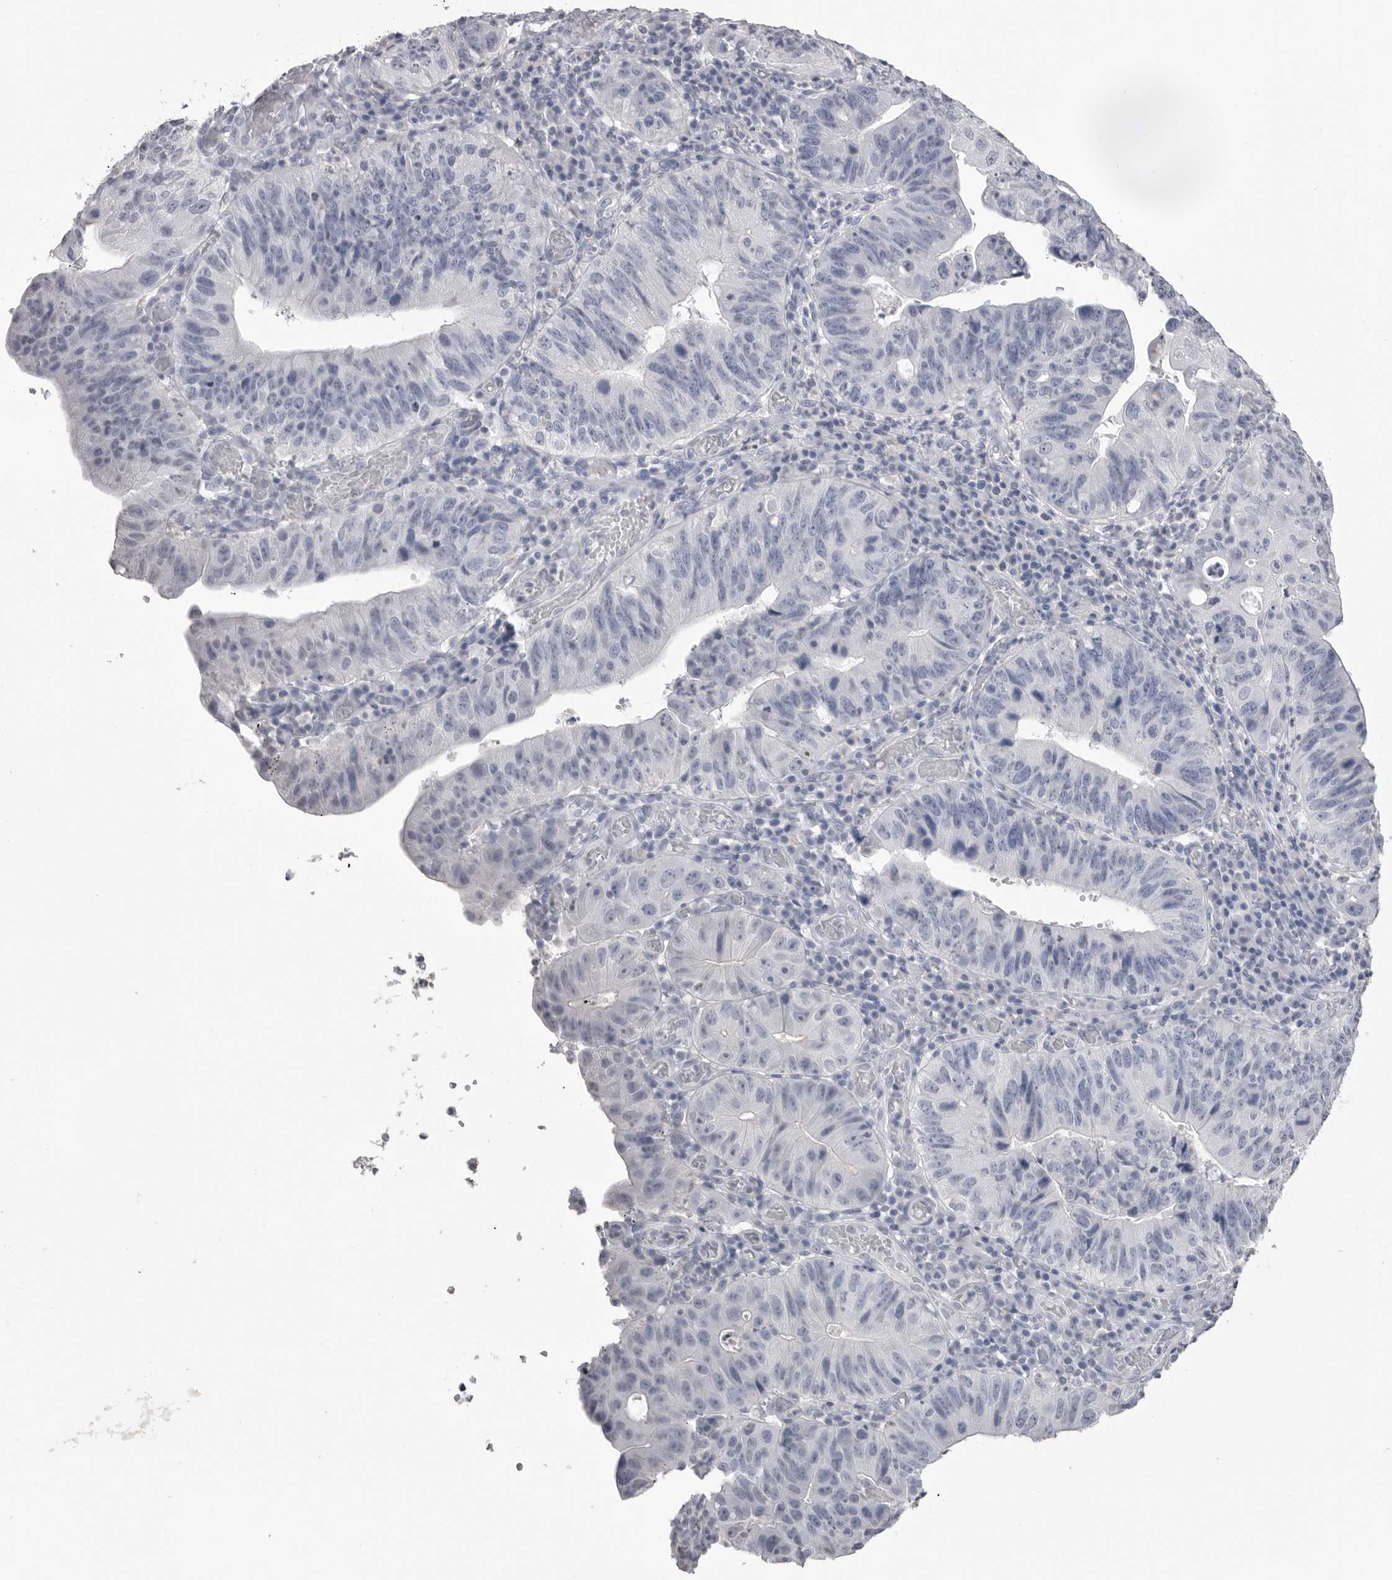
{"staining": {"intensity": "negative", "quantity": "none", "location": "none"}, "tissue": "stomach cancer", "cell_type": "Tumor cells", "image_type": "cancer", "snomed": [{"axis": "morphology", "description": "Adenocarcinoma, NOS"}, {"axis": "topography", "description": "Stomach"}], "caption": "This is an IHC photomicrograph of human stomach adenocarcinoma. There is no positivity in tumor cells.", "gene": "ICAM5", "patient": {"sex": "male", "age": 59}}